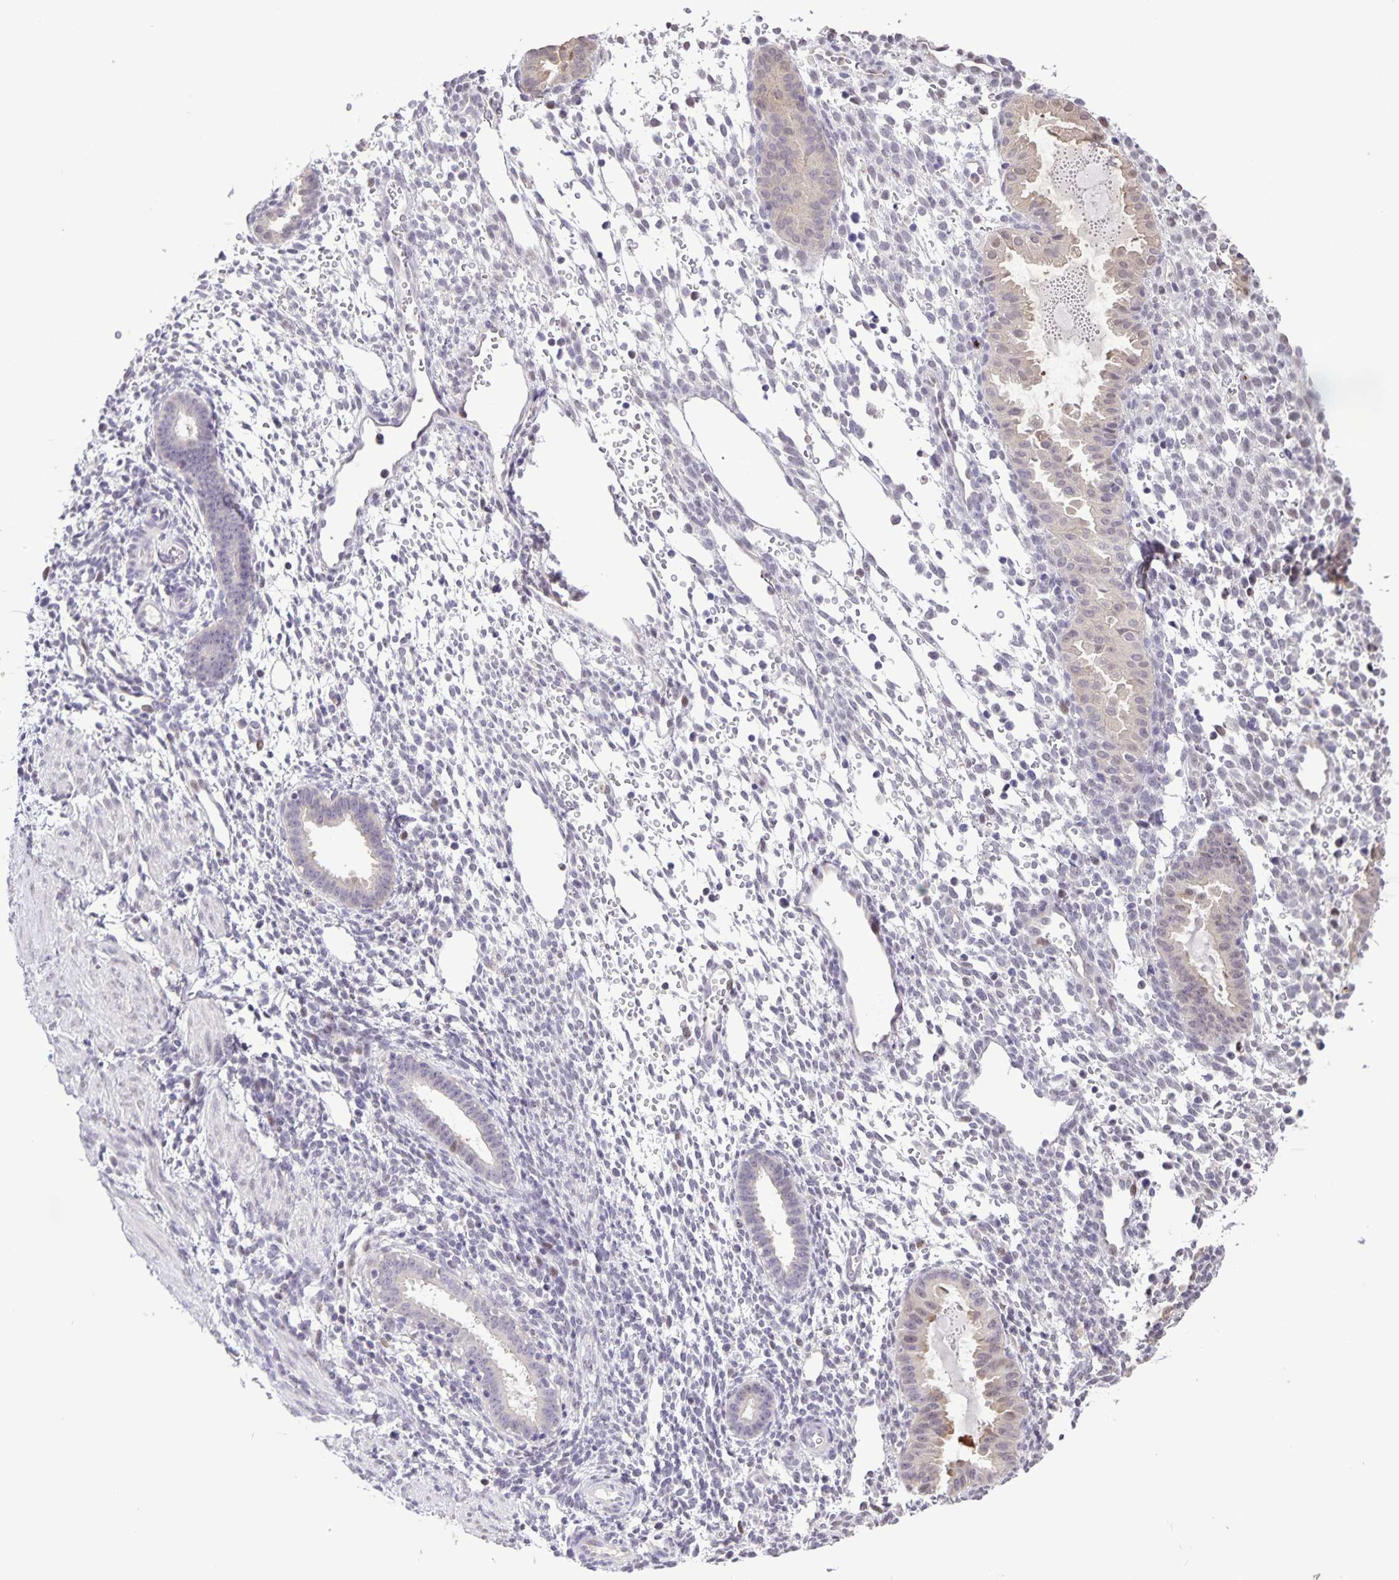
{"staining": {"intensity": "negative", "quantity": "none", "location": "none"}, "tissue": "endometrium", "cell_type": "Cells in endometrial stroma", "image_type": "normal", "snomed": [{"axis": "morphology", "description": "Normal tissue, NOS"}, {"axis": "topography", "description": "Endometrium"}], "caption": "Immunohistochemistry image of benign endometrium stained for a protein (brown), which reveals no expression in cells in endometrial stroma.", "gene": "ONECUT2", "patient": {"sex": "female", "age": 36}}